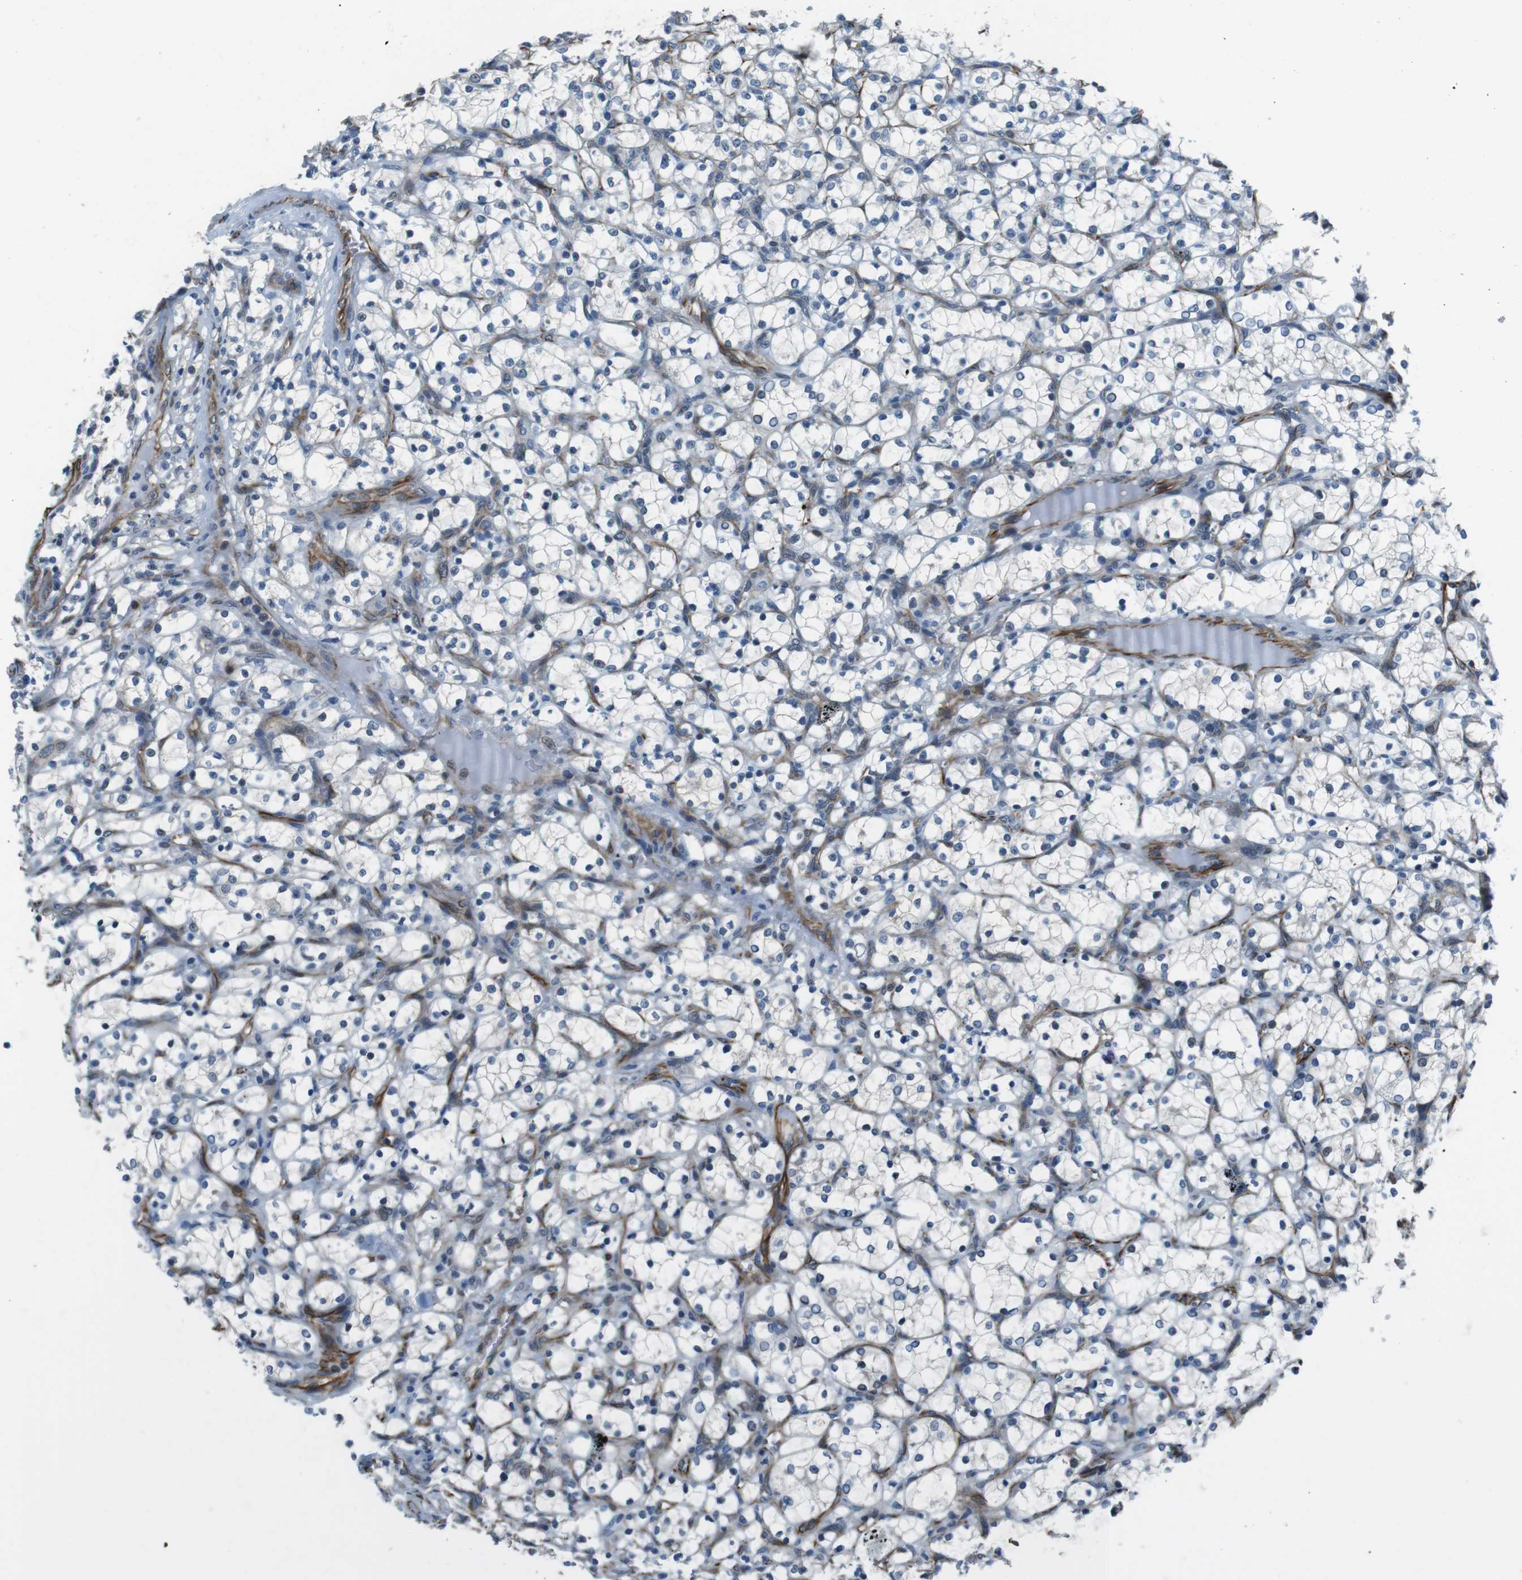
{"staining": {"intensity": "negative", "quantity": "none", "location": "none"}, "tissue": "renal cancer", "cell_type": "Tumor cells", "image_type": "cancer", "snomed": [{"axis": "morphology", "description": "Adenocarcinoma, NOS"}, {"axis": "topography", "description": "Kidney"}], "caption": "Immunohistochemical staining of human renal adenocarcinoma demonstrates no significant positivity in tumor cells.", "gene": "LRRC49", "patient": {"sex": "female", "age": 69}}